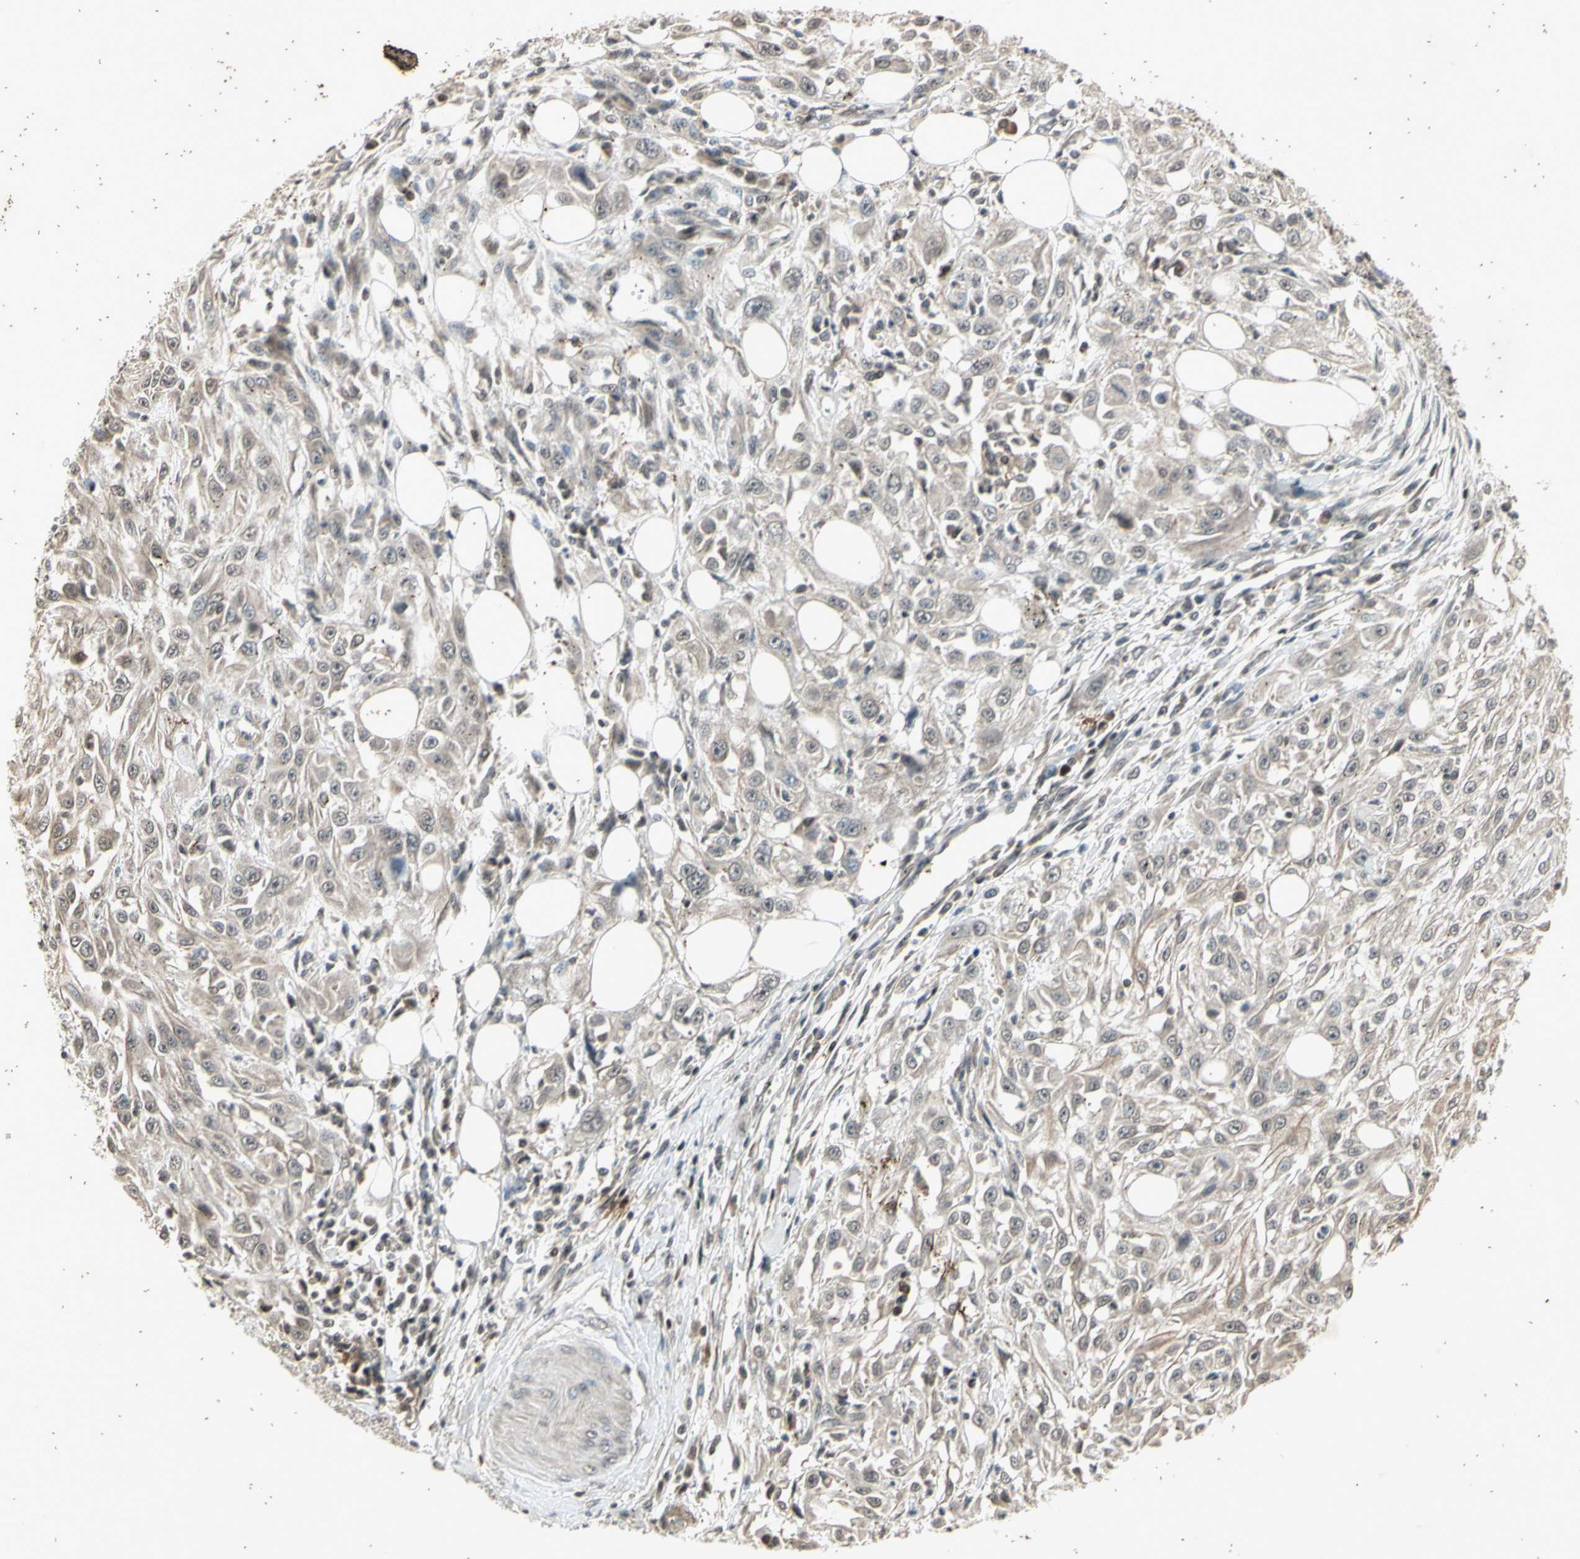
{"staining": {"intensity": "weak", "quantity": "25%-75%", "location": "cytoplasmic/membranous"}, "tissue": "skin cancer", "cell_type": "Tumor cells", "image_type": "cancer", "snomed": [{"axis": "morphology", "description": "Squamous cell carcinoma, NOS"}, {"axis": "topography", "description": "Skin"}], "caption": "A brown stain highlights weak cytoplasmic/membranous staining of a protein in skin cancer (squamous cell carcinoma) tumor cells. The staining was performed using DAB to visualize the protein expression in brown, while the nuclei were stained in blue with hematoxylin (Magnification: 20x).", "gene": "EFNB2", "patient": {"sex": "male", "age": 75}}